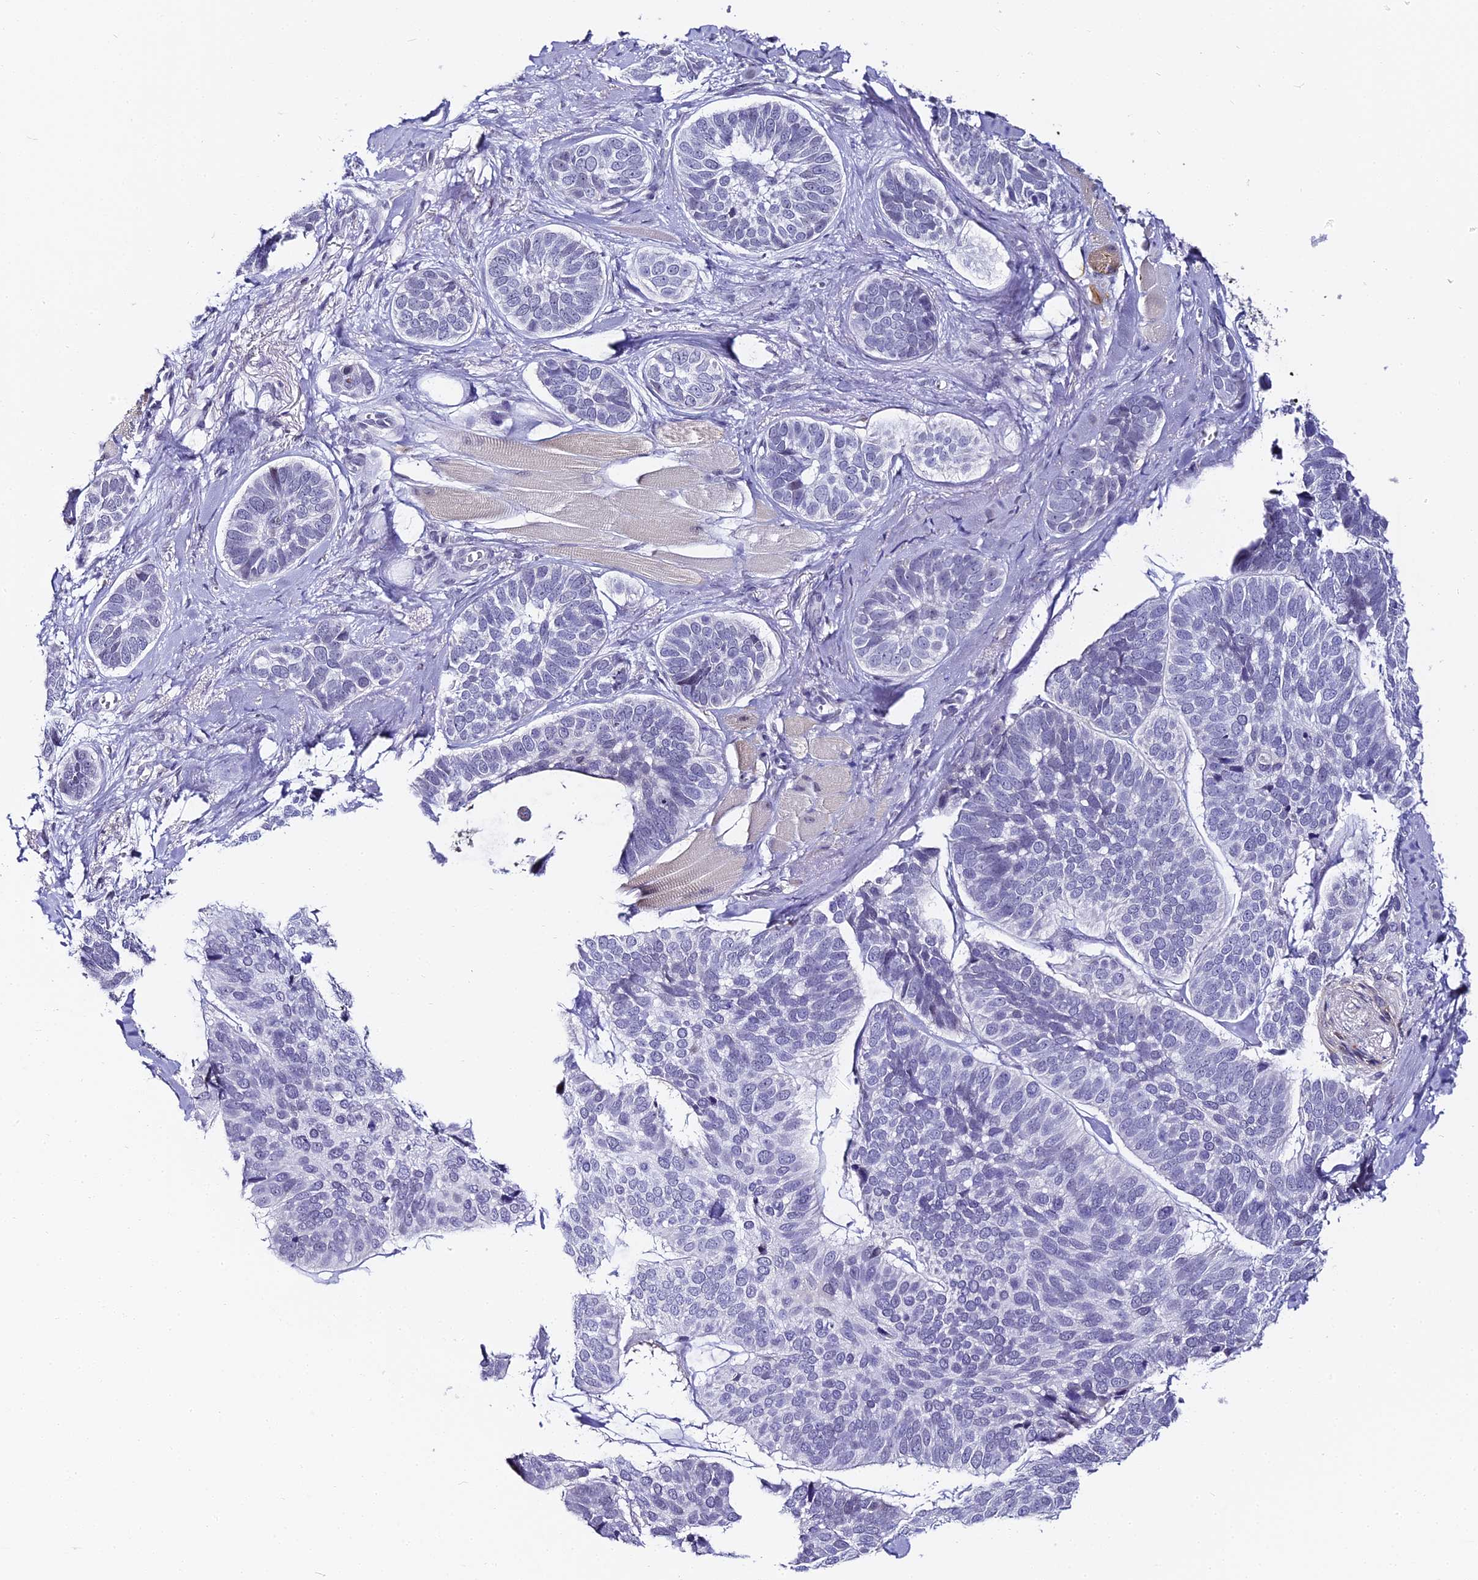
{"staining": {"intensity": "negative", "quantity": "none", "location": "none"}, "tissue": "skin cancer", "cell_type": "Tumor cells", "image_type": "cancer", "snomed": [{"axis": "morphology", "description": "Basal cell carcinoma"}, {"axis": "topography", "description": "Skin"}], "caption": "An image of human skin basal cell carcinoma is negative for staining in tumor cells.", "gene": "ABHD14A-ACY1", "patient": {"sex": "male", "age": 62}}